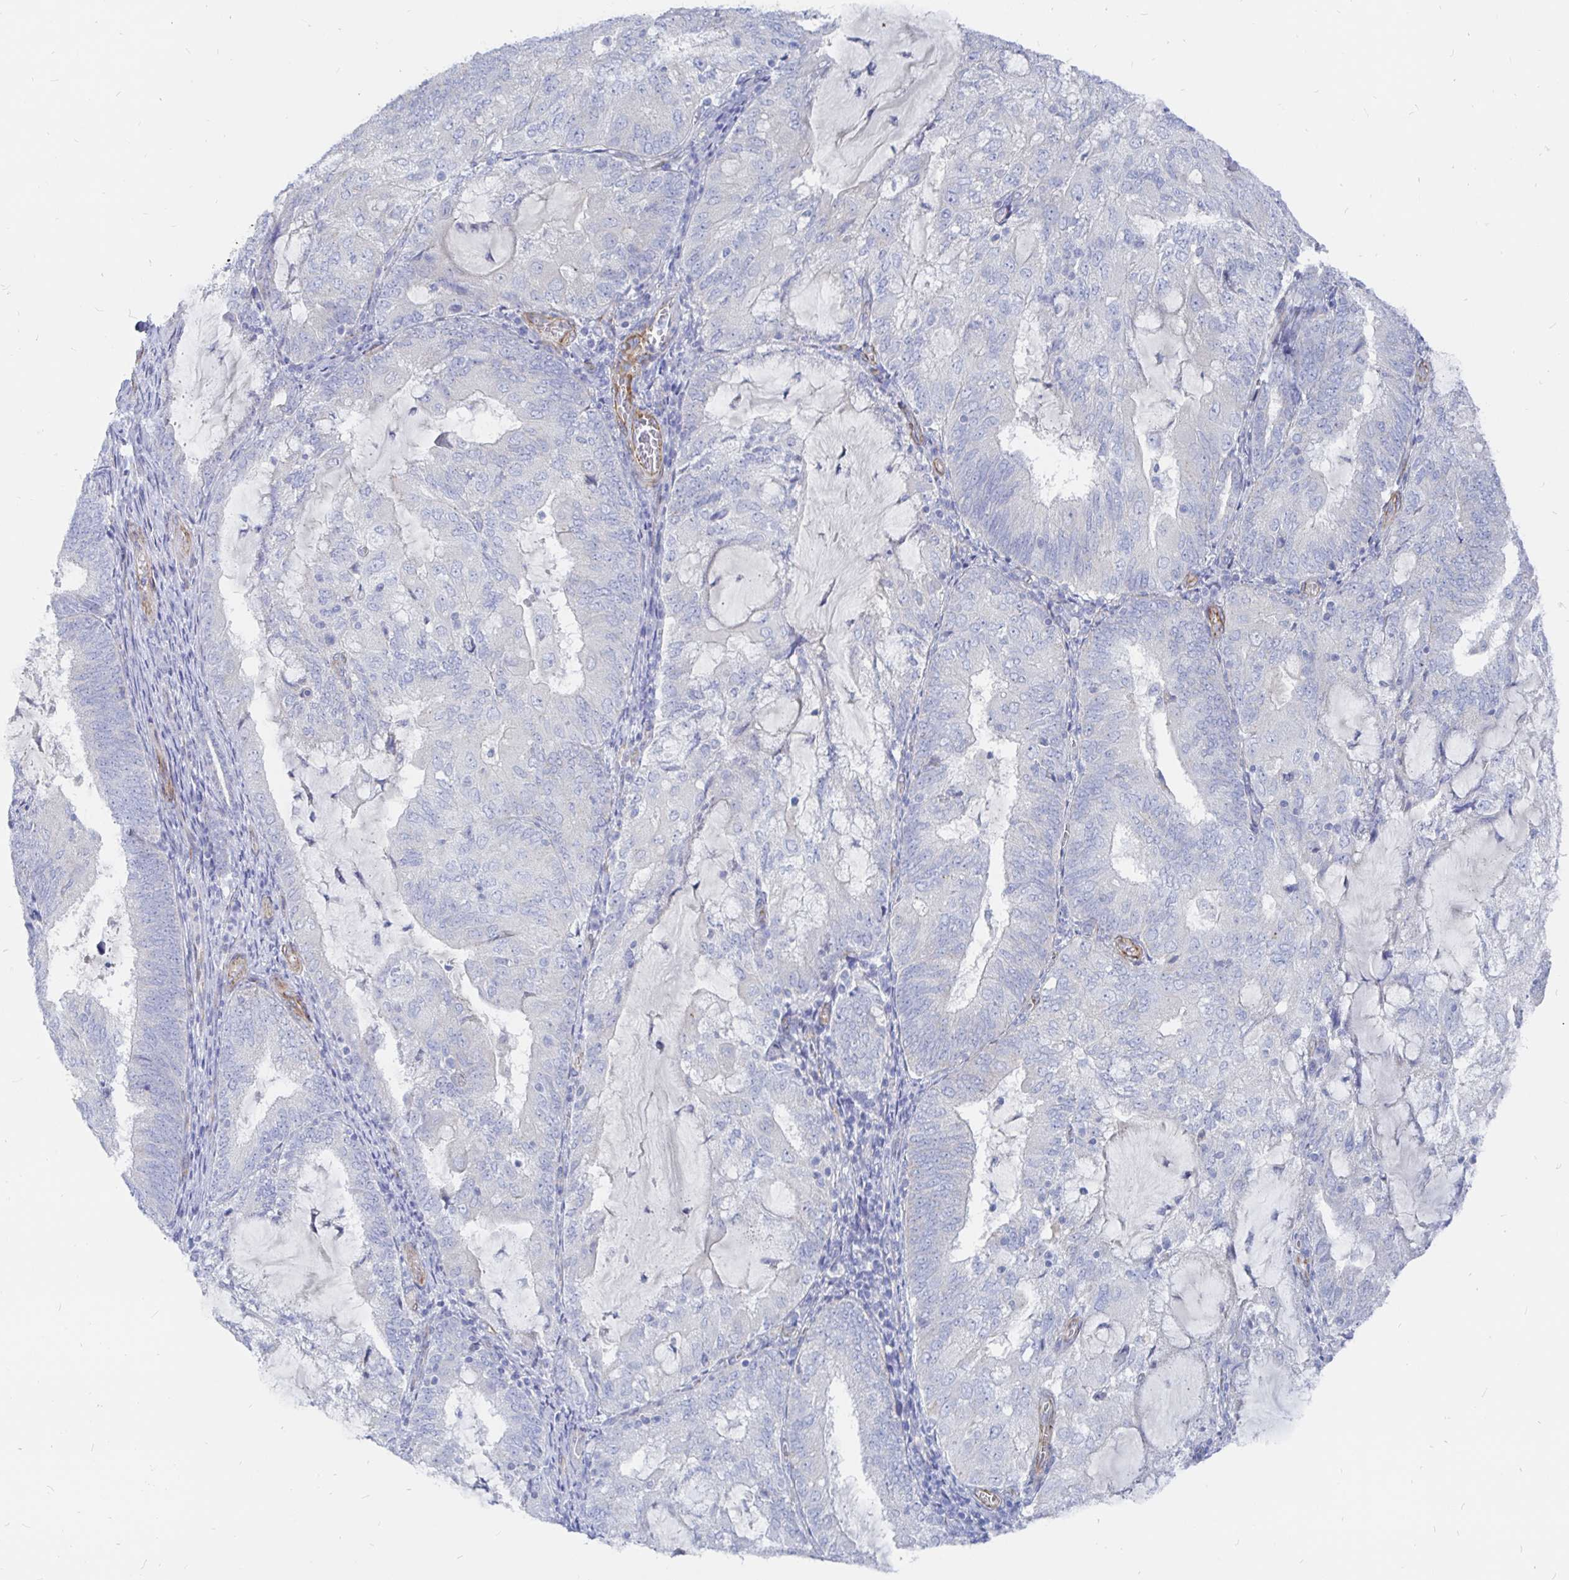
{"staining": {"intensity": "negative", "quantity": "none", "location": "none"}, "tissue": "endometrial cancer", "cell_type": "Tumor cells", "image_type": "cancer", "snomed": [{"axis": "morphology", "description": "Adenocarcinoma, NOS"}, {"axis": "topography", "description": "Endometrium"}], "caption": "A micrograph of endometrial cancer stained for a protein shows no brown staining in tumor cells. The staining is performed using DAB (3,3'-diaminobenzidine) brown chromogen with nuclei counter-stained in using hematoxylin.", "gene": "COX16", "patient": {"sex": "female", "age": 81}}